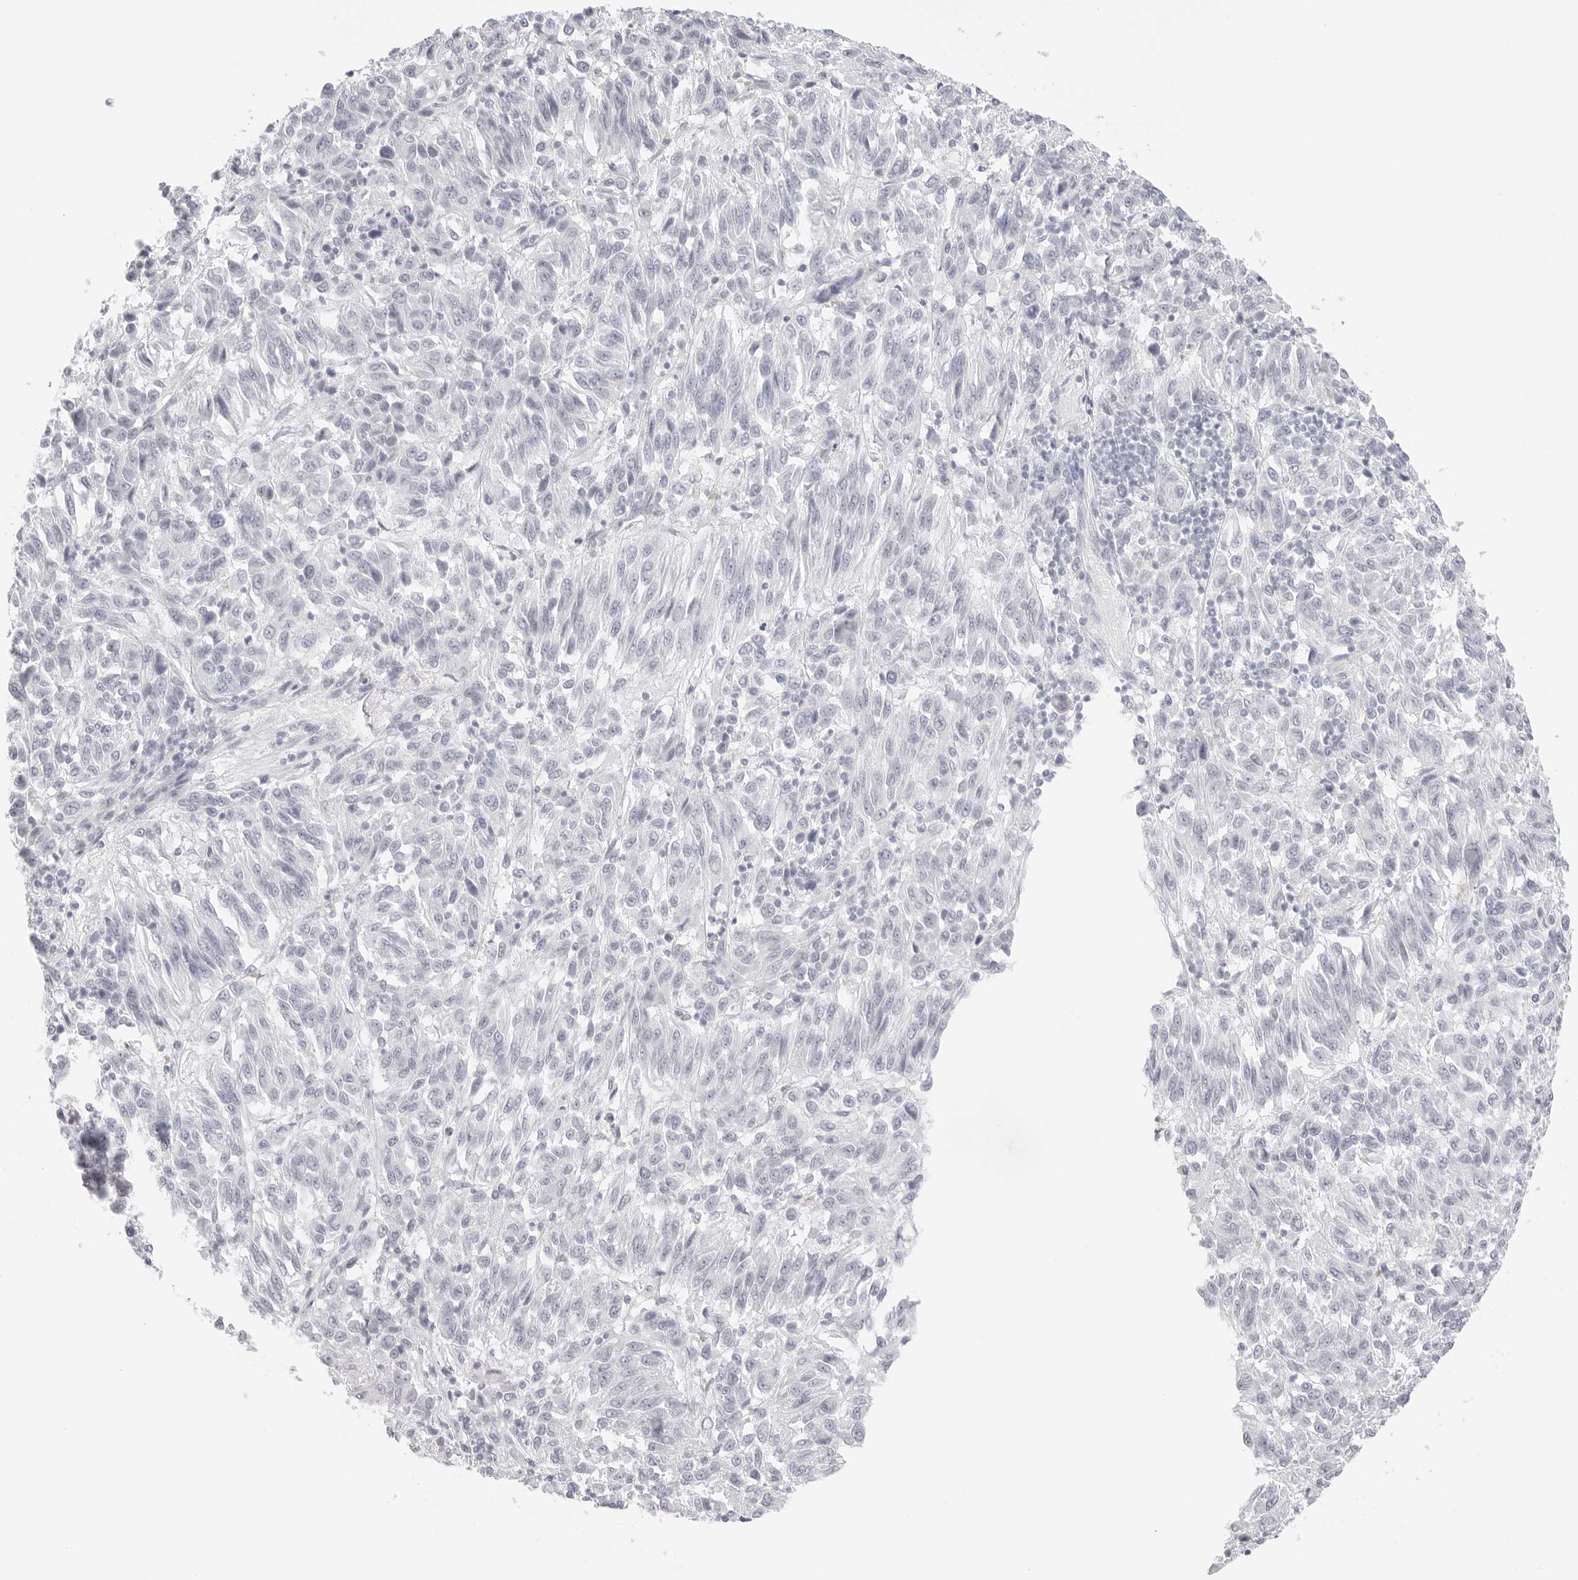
{"staining": {"intensity": "negative", "quantity": "none", "location": "none"}, "tissue": "melanoma", "cell_type": "Tumor cells", "image_type": "cancer", "snomed": [{"axis": "morphology", "description": "Malignant melanoma, Metastatic site"}, {"axis": "topography", "description": "Lung"}], "caption": "Tumor cells are negative for brown protein staining in melanoma.", "gene": "HMGCS2", "patient": {"sex": "male", "age": 64}}